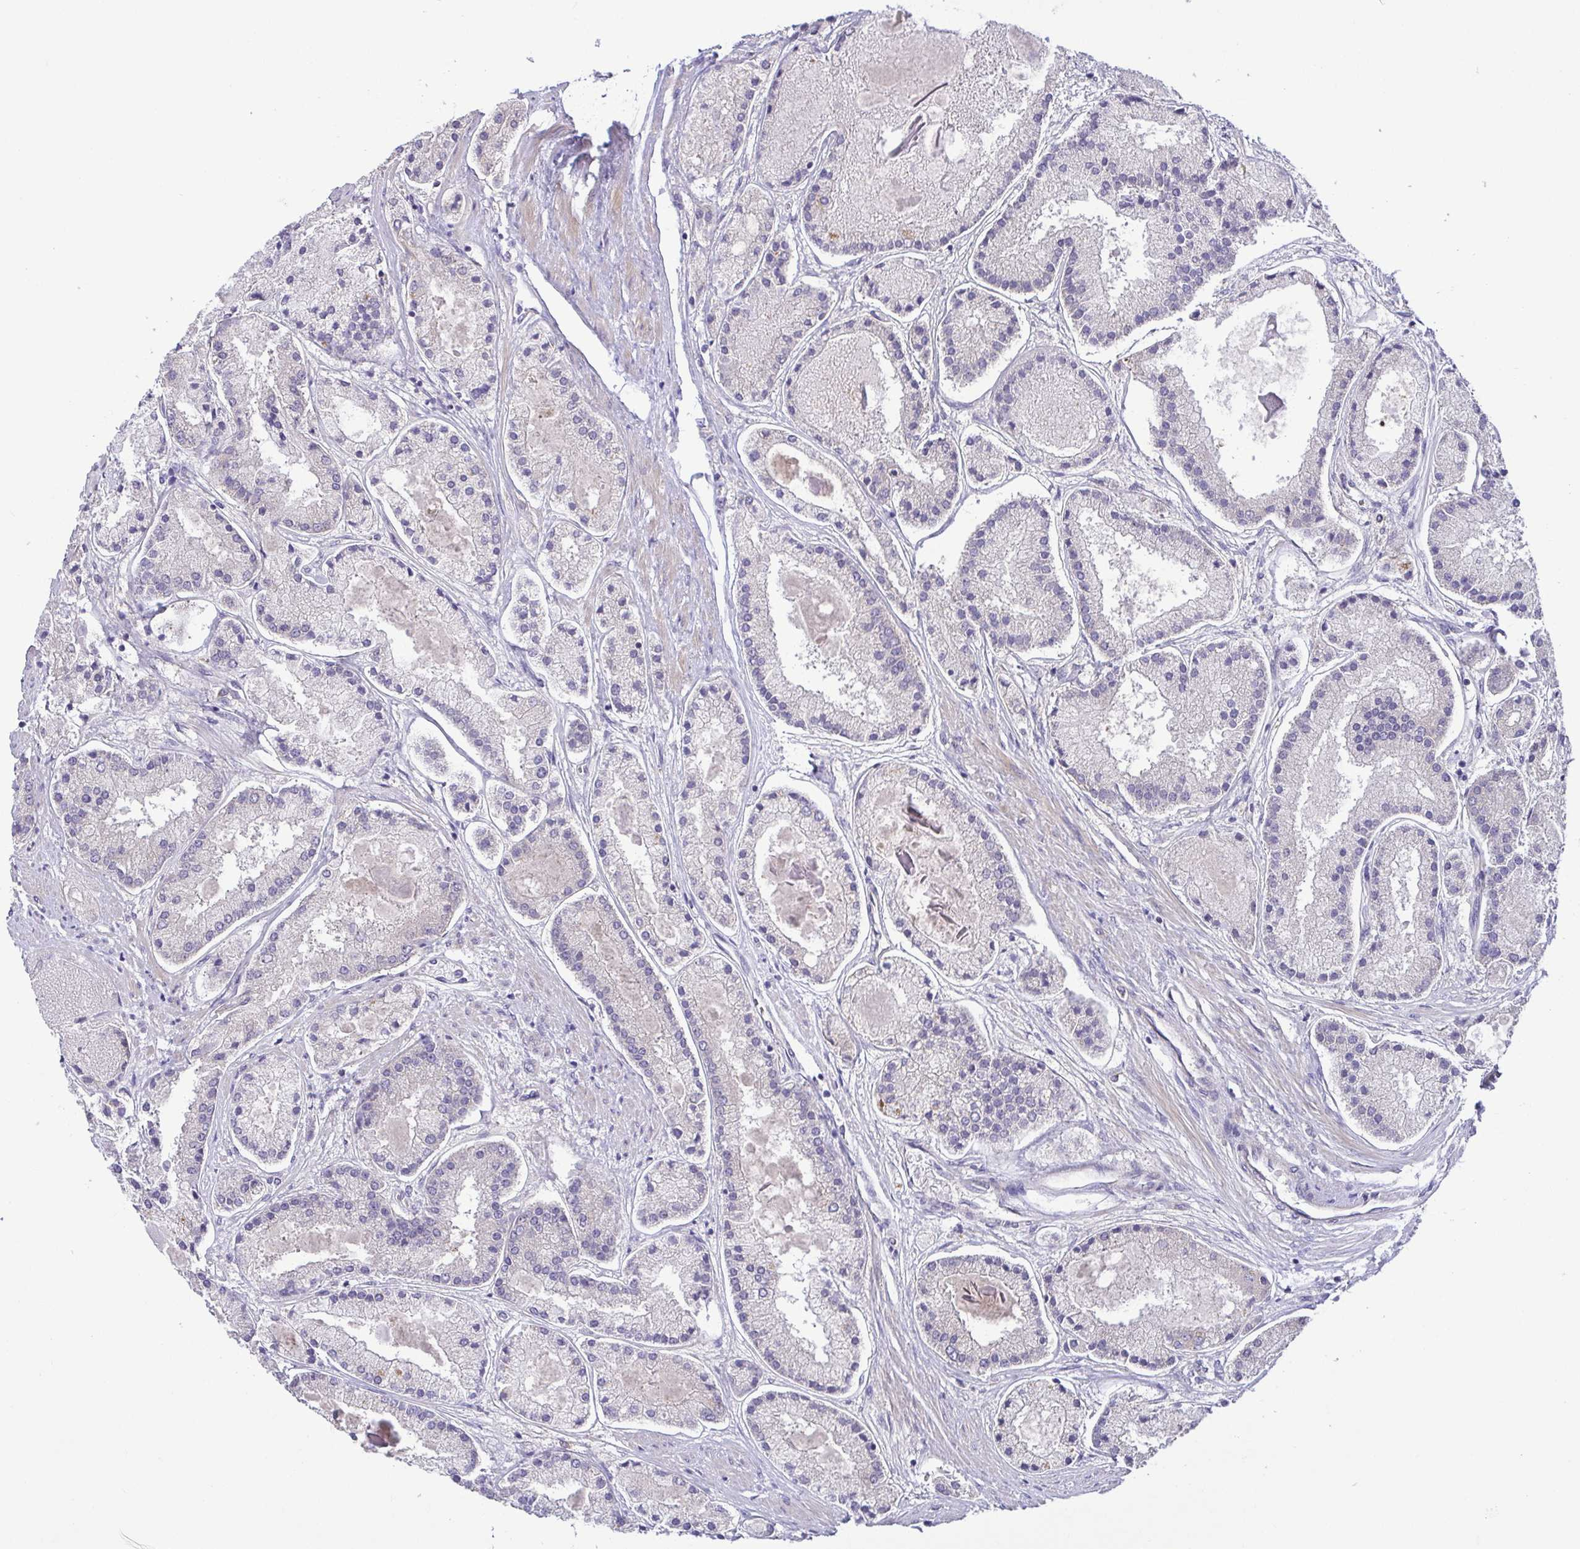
{"staining": {"intensity": "negative", "quantity": "none", "location": "none"}, "tissue": "prostate cancer", "cell_type": "Tumor cells", "image_type": "cancer", "snomed": [{"axis": "morphology", "description": "Adenocarcinoma, High grade"}, {"axis": "topography", "description": "Prostate"}], "caption": "DAB (3,3'-diaminobenzidine) immunohistochemical staining of human adenocarcinoma (high-grade) (prostate) exhibits no significant positivity in tumor cells. The staining is performed using DAB brown chromogen with nuclei counter-stained in using hematoxylin.", "gene": "LMF2", "patient": {"sex": "male", "age": 67}}